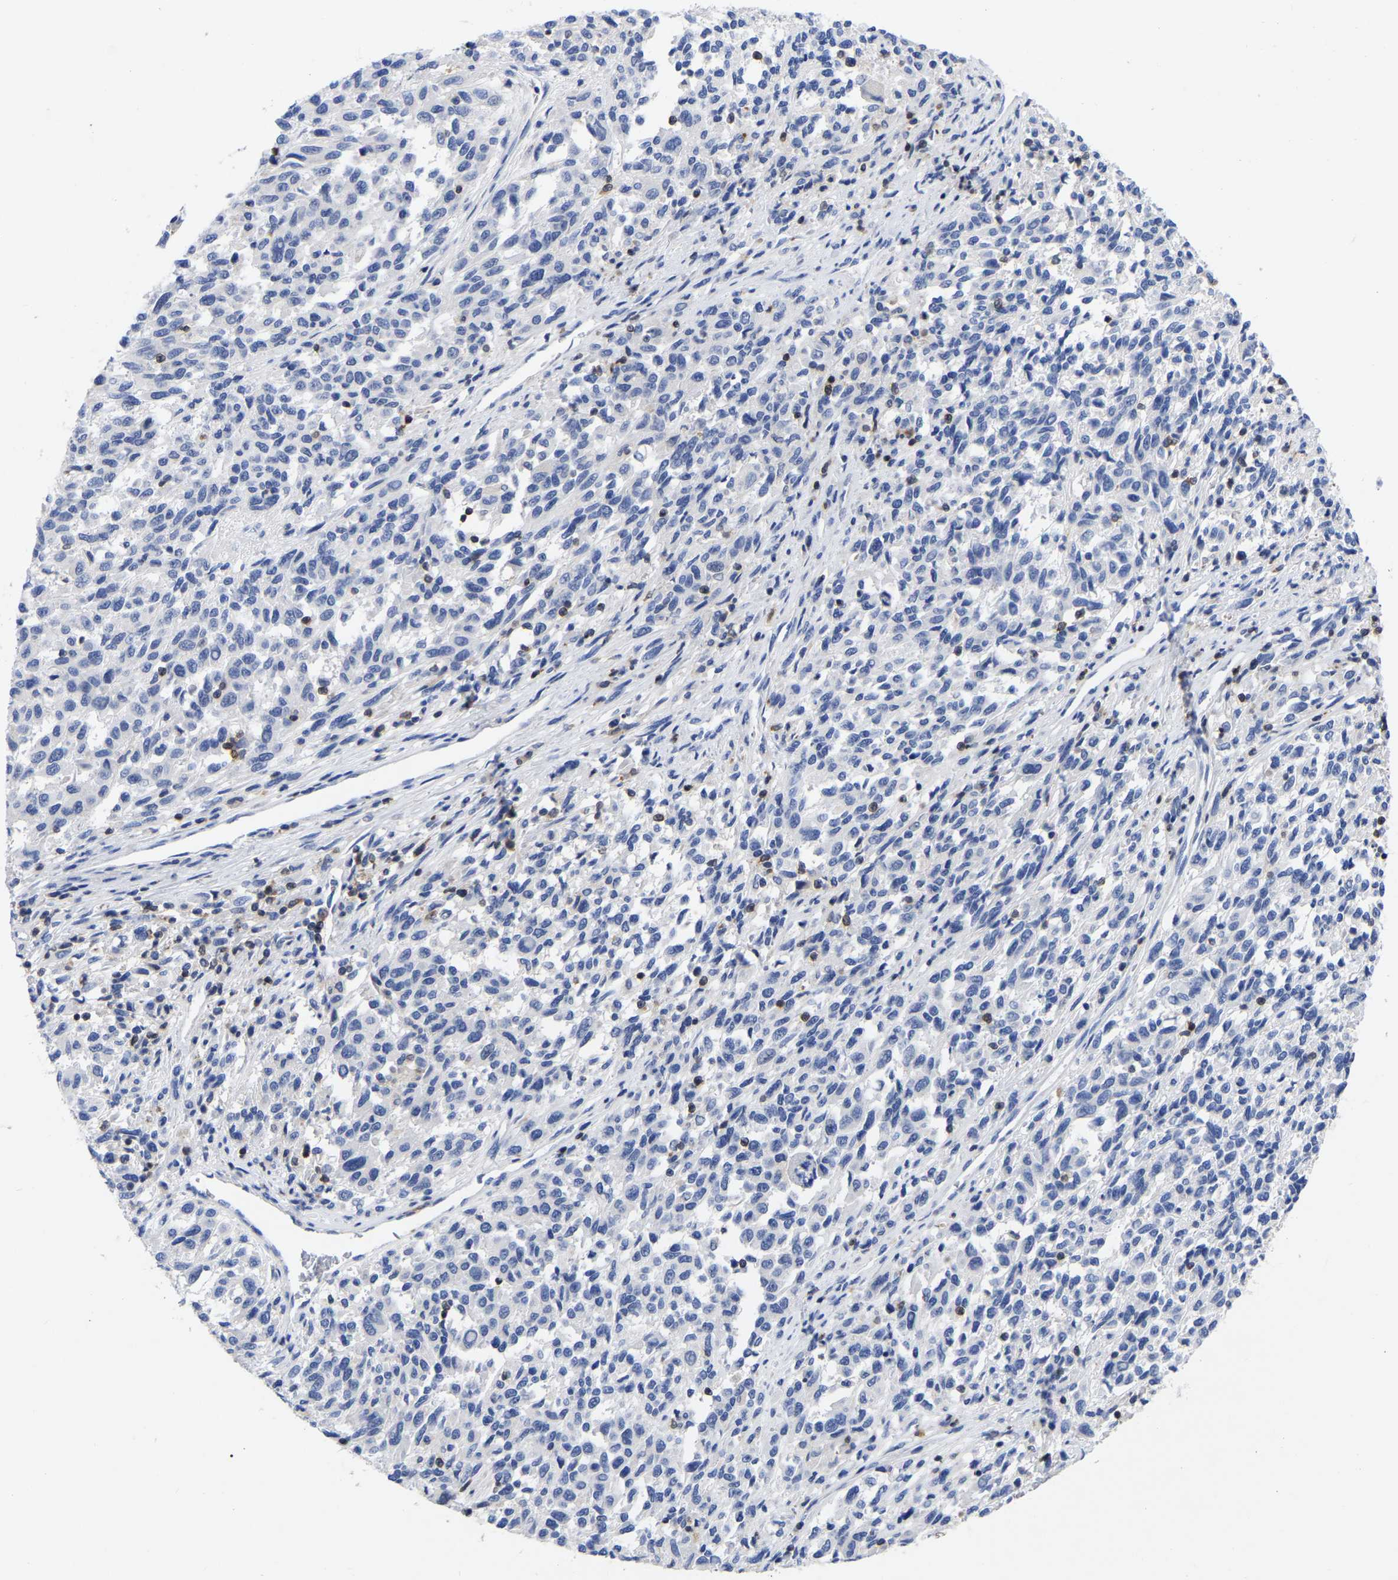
{"staining": {"intensity": "negative", "quantity": "none", "location": "none"}, "tissue": "melanoma", "cell_type": "Tumor cells", "image_type": "cancer", "snomed": [{"axis": "morphology", "description": "Malignant melanoma, Metastatic site"}, {"axis": "topography", "description": "Lymph node"}], "caption": "Immunohistochemistry histopathology image of human melanoma stained for a protein (brown), which displays no expression in tumor cells.", "gene": "PTPN7", "patient": {"sex": "male", "age": 61}}